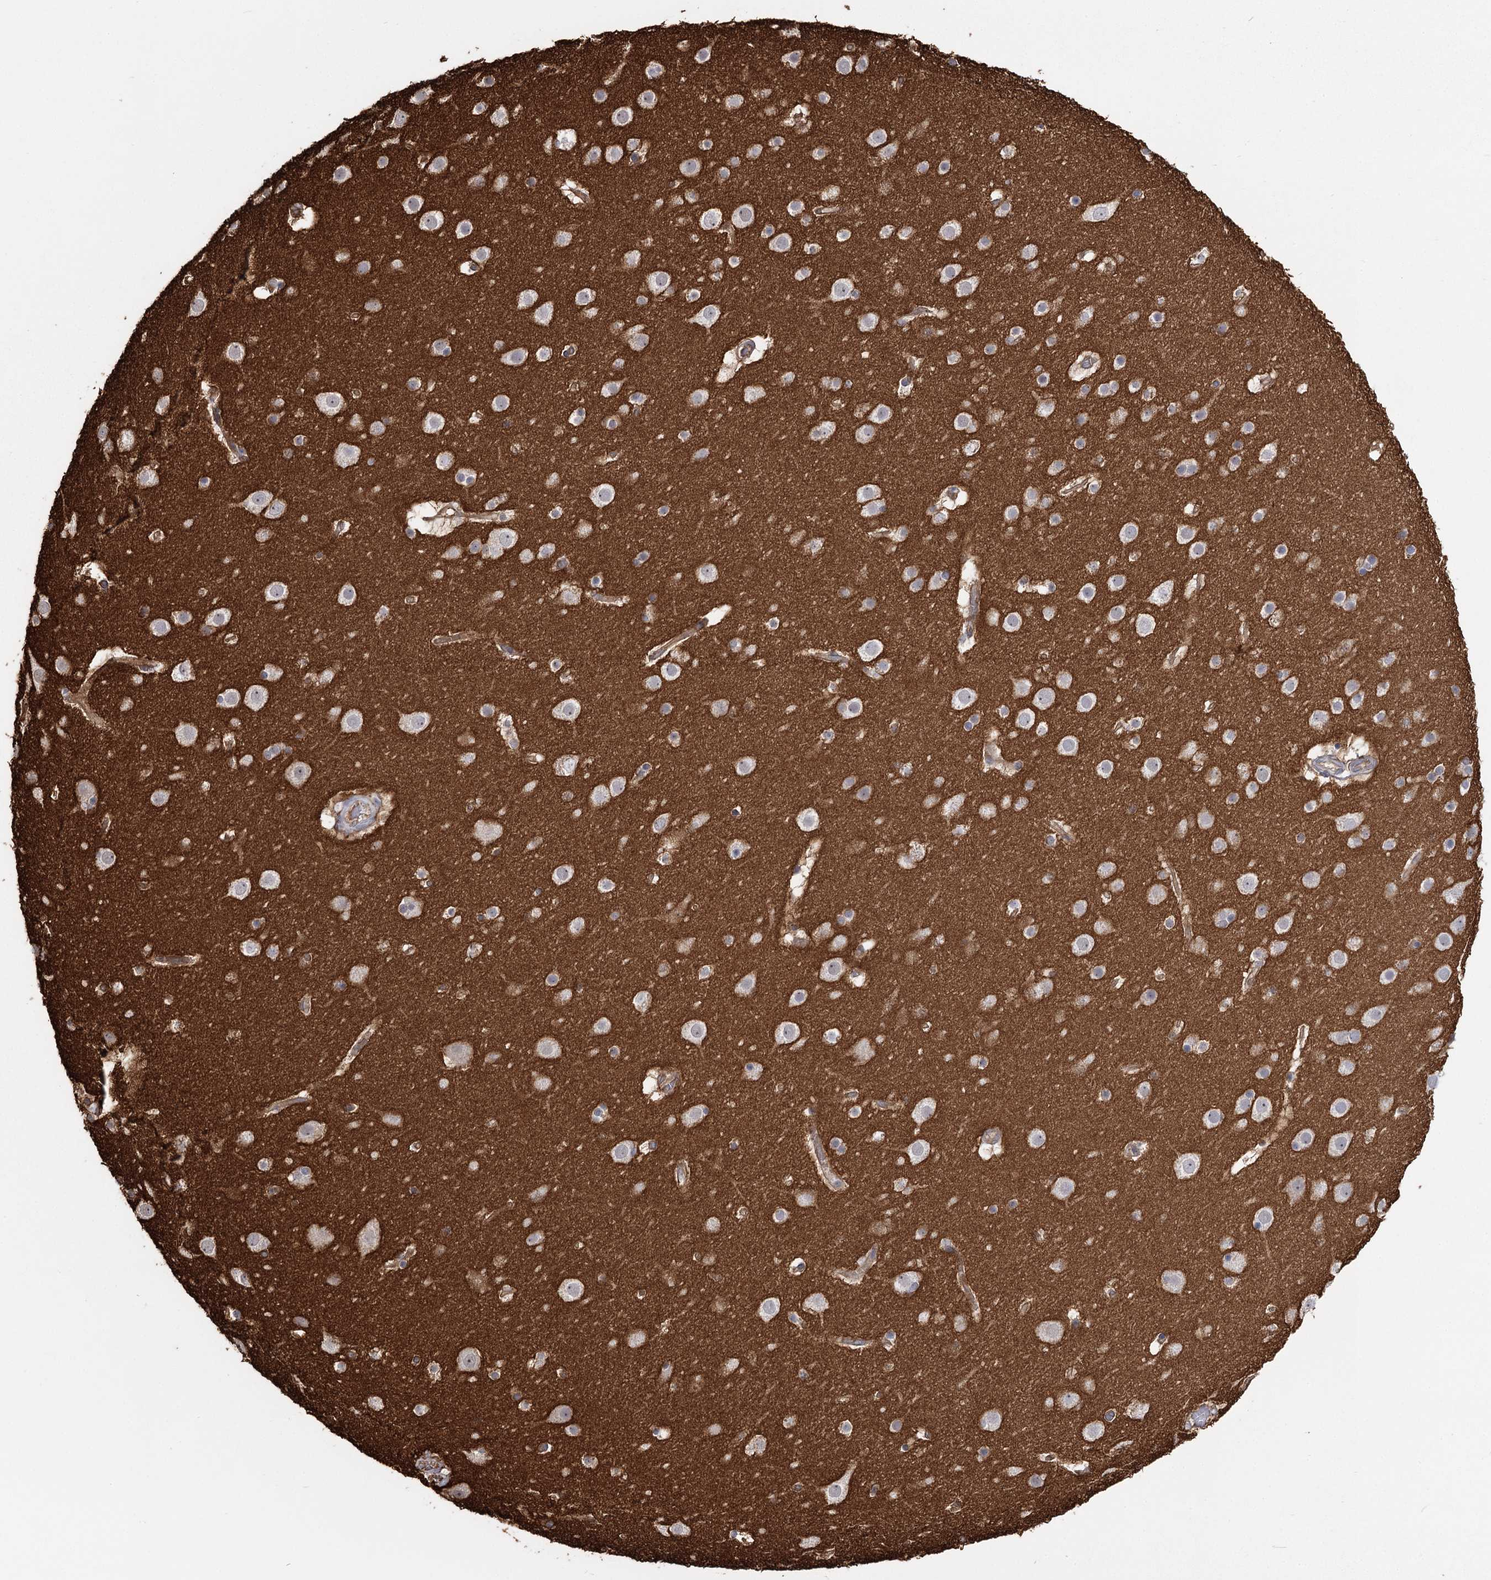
{"staining": {"intensity": "weak", "quantity": ">75%", "location": "cytoplasmic/membranous"}, "tissue": "cerebral cortex", "cell_type": "Endothelial cells", "image_type": "normal", "snomed": [{"axis": "morphology", "description": "Normal tissue, NOS"}, {"axis": "topography", "description": "Cerebral cortex"}], "caption": "The photomicrograph shows immunohistochemical staining of normal cerebral cortex. There is weak cytoplasmic/membranous staining is seen in approximately >75% of endothelial cells.", "gene": "RPP14", "patient": {"sex": "male", "age": 57}}